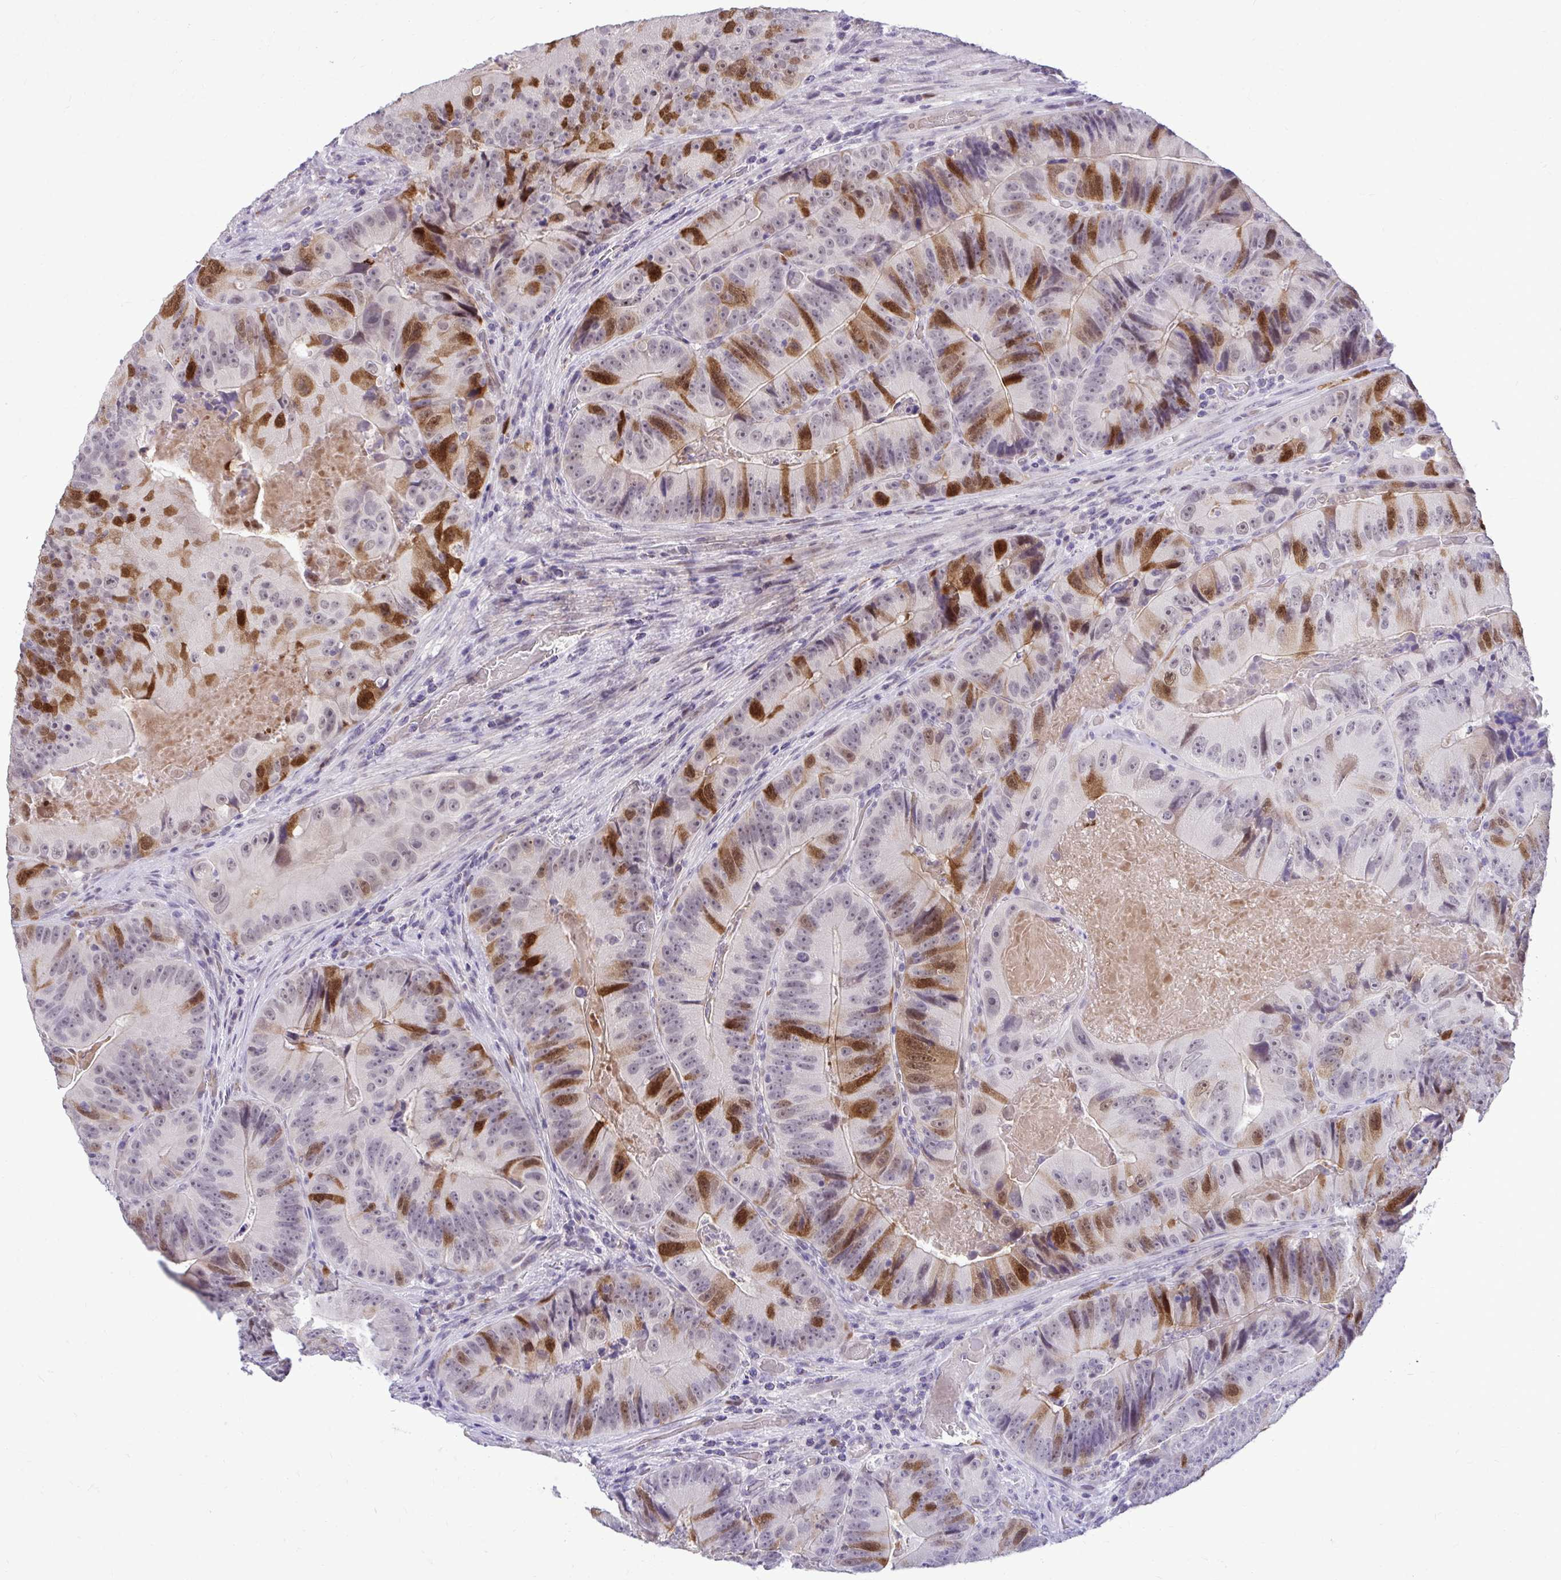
{"staining": {"intensity": "strong", "quantity": "25%-75%", "location": "cytoplasmic/membranous,nuclear"}, "tissue": "colorectal cancer", "cell_type": "Tumor cells", "image_type": "cancer", "snomed": [{"axis": "morphology", "description": "Adenocarcinoma, NOS"}, {"axis": "topography", "description": "Colon"}], "caption": "Immunohistochemical staining of human colorectal cancer (adenocarcinoma) exhibits high levels of strong cytoplasmic/membranous and nuclear expression in about 25%-75% of tumor cells.", "gene": "CDC20", "patient": {"sex": "female", "age": 86}}